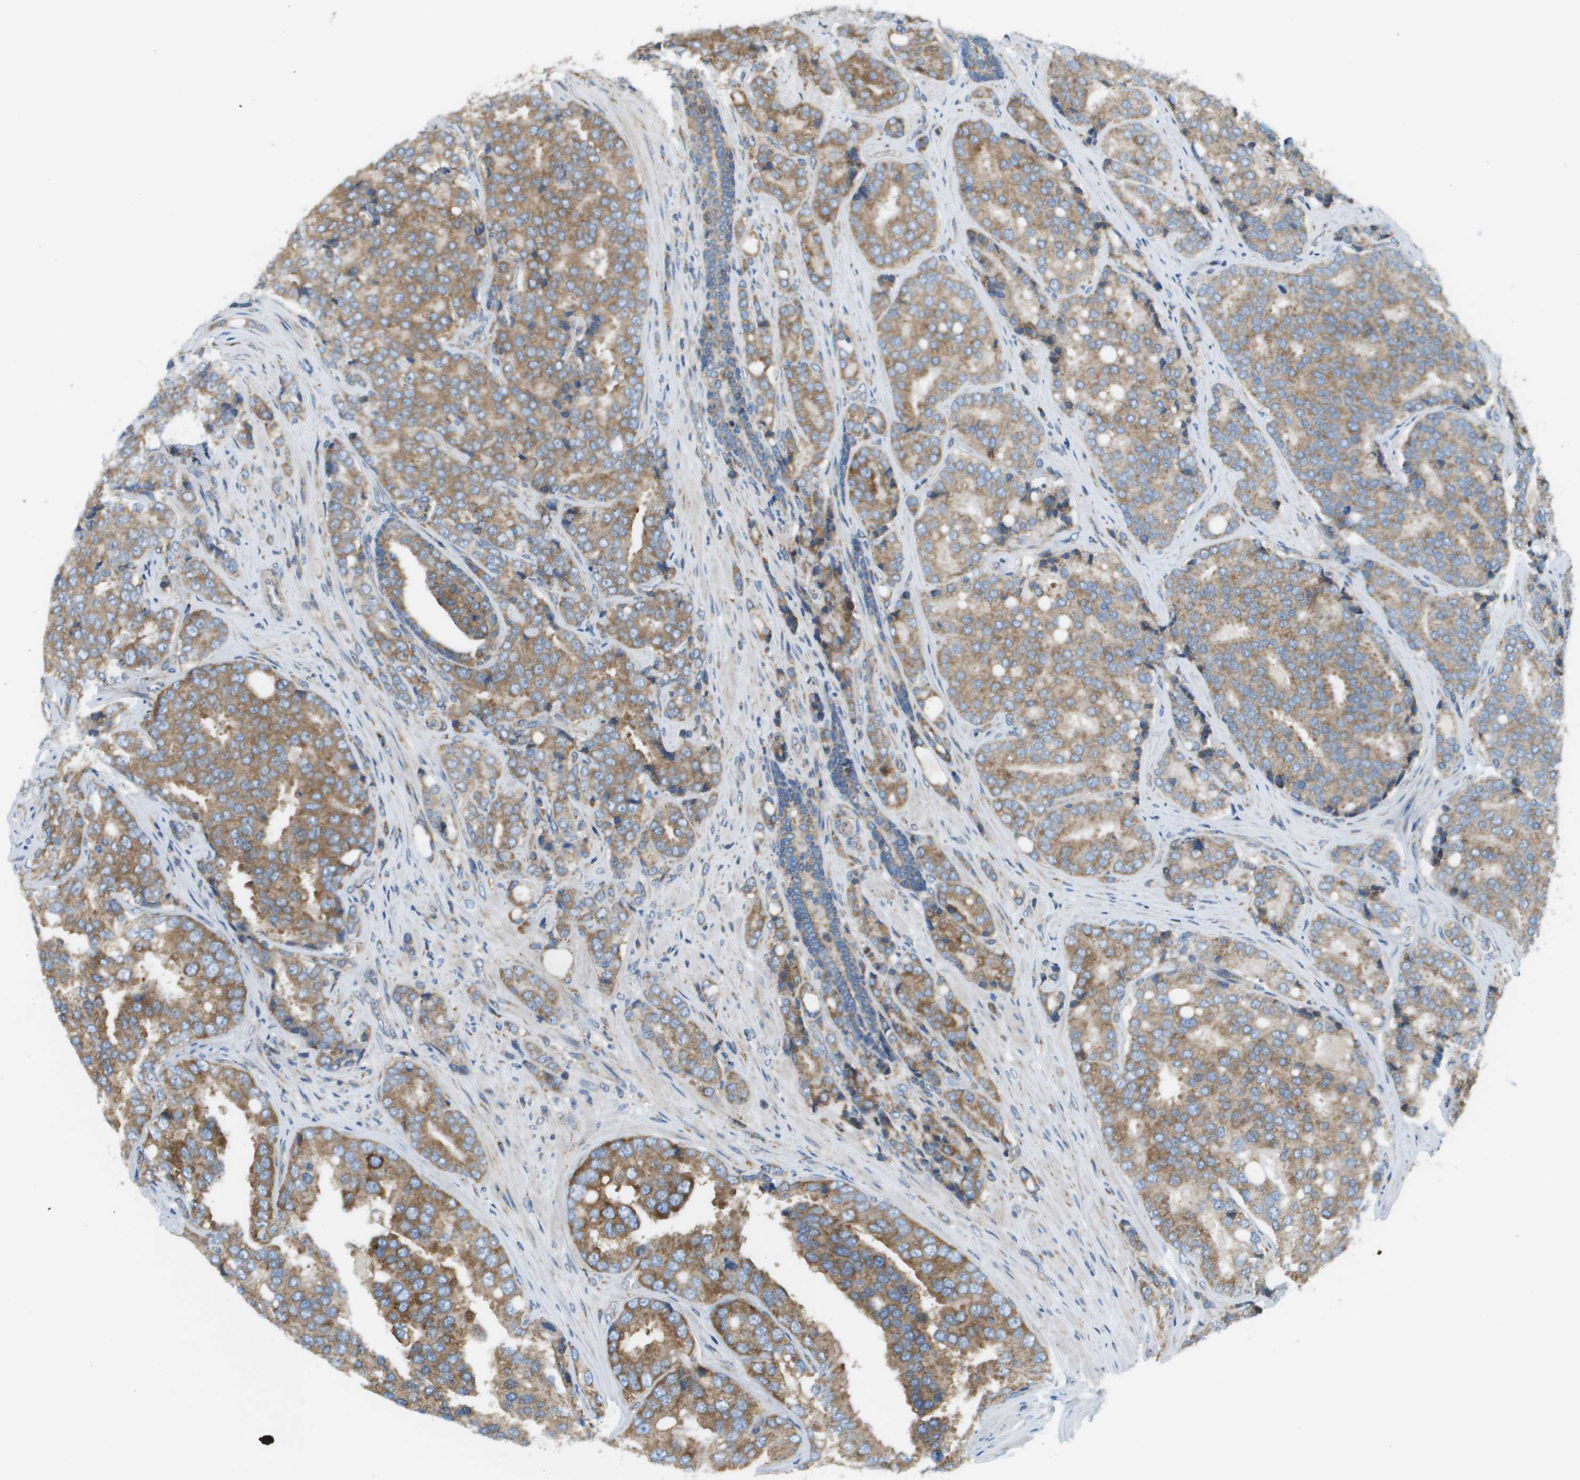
{"staining": {"intensity": "moderate", "quantity": ">75%", "location": "cytoplasmic/membranous"}, "tissue": "prostate cancer", "cell_type": "Tumor cells", "image_type": "cancer", "snomed": [{"axis": "morphology", "description": "Adenocarcinoma, High grade"}, {"axis": "topography", "description": "Prostate"}], "caption": "Tumor cells demonstrate medium levels of moderate cytoplasmic/membranous expression in about >75% of cells in human adenocarcinoma (high-grade) (prostate).", "gene": "TAOK3", "patient": {"sex": "male", "age": 50}}